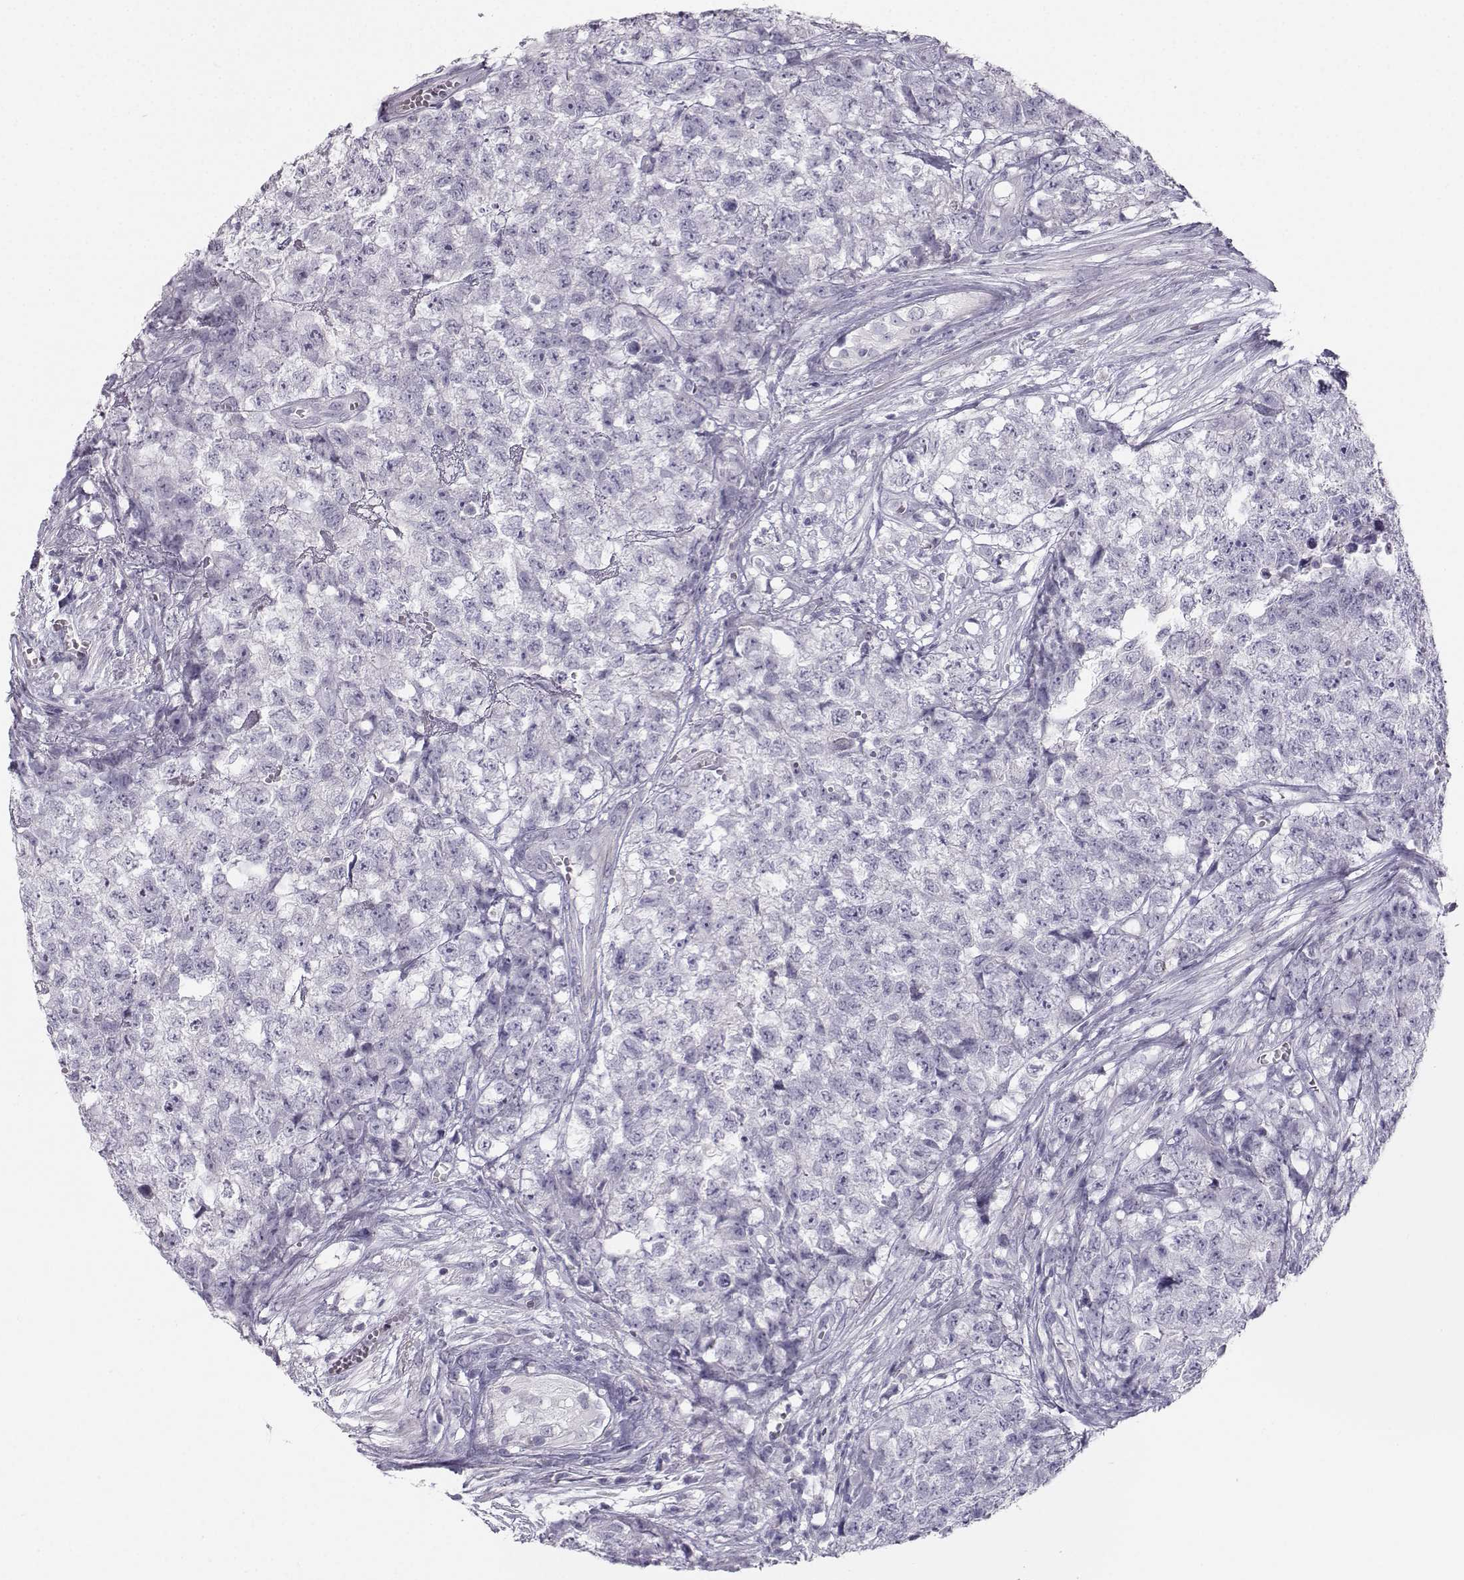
{"staining": {"intensity": "negative", "quantity": "none", "location": "none"}, "tissue": "testis cancer", "cell_type": "Tumor cells", "image_type": "cancer", "snomed": [{"axis": "morphology", "description": "Seminoma, NOS"}, {"axis": "morphology", "description": "Carcinoma, Embryonal, NOS"}, {"axis": "topography", "description": "Testis"}], "caption": "Photomicrograph shows no protein staining in tumor cells of seminoma (testis) tissue. (Brightfield microscopy of DAB (3,3'-diaminobenzidine) immunohistochemistry at high magnification).", "gene": "CASR", "patient": {"sex": "male", "age": 22}}